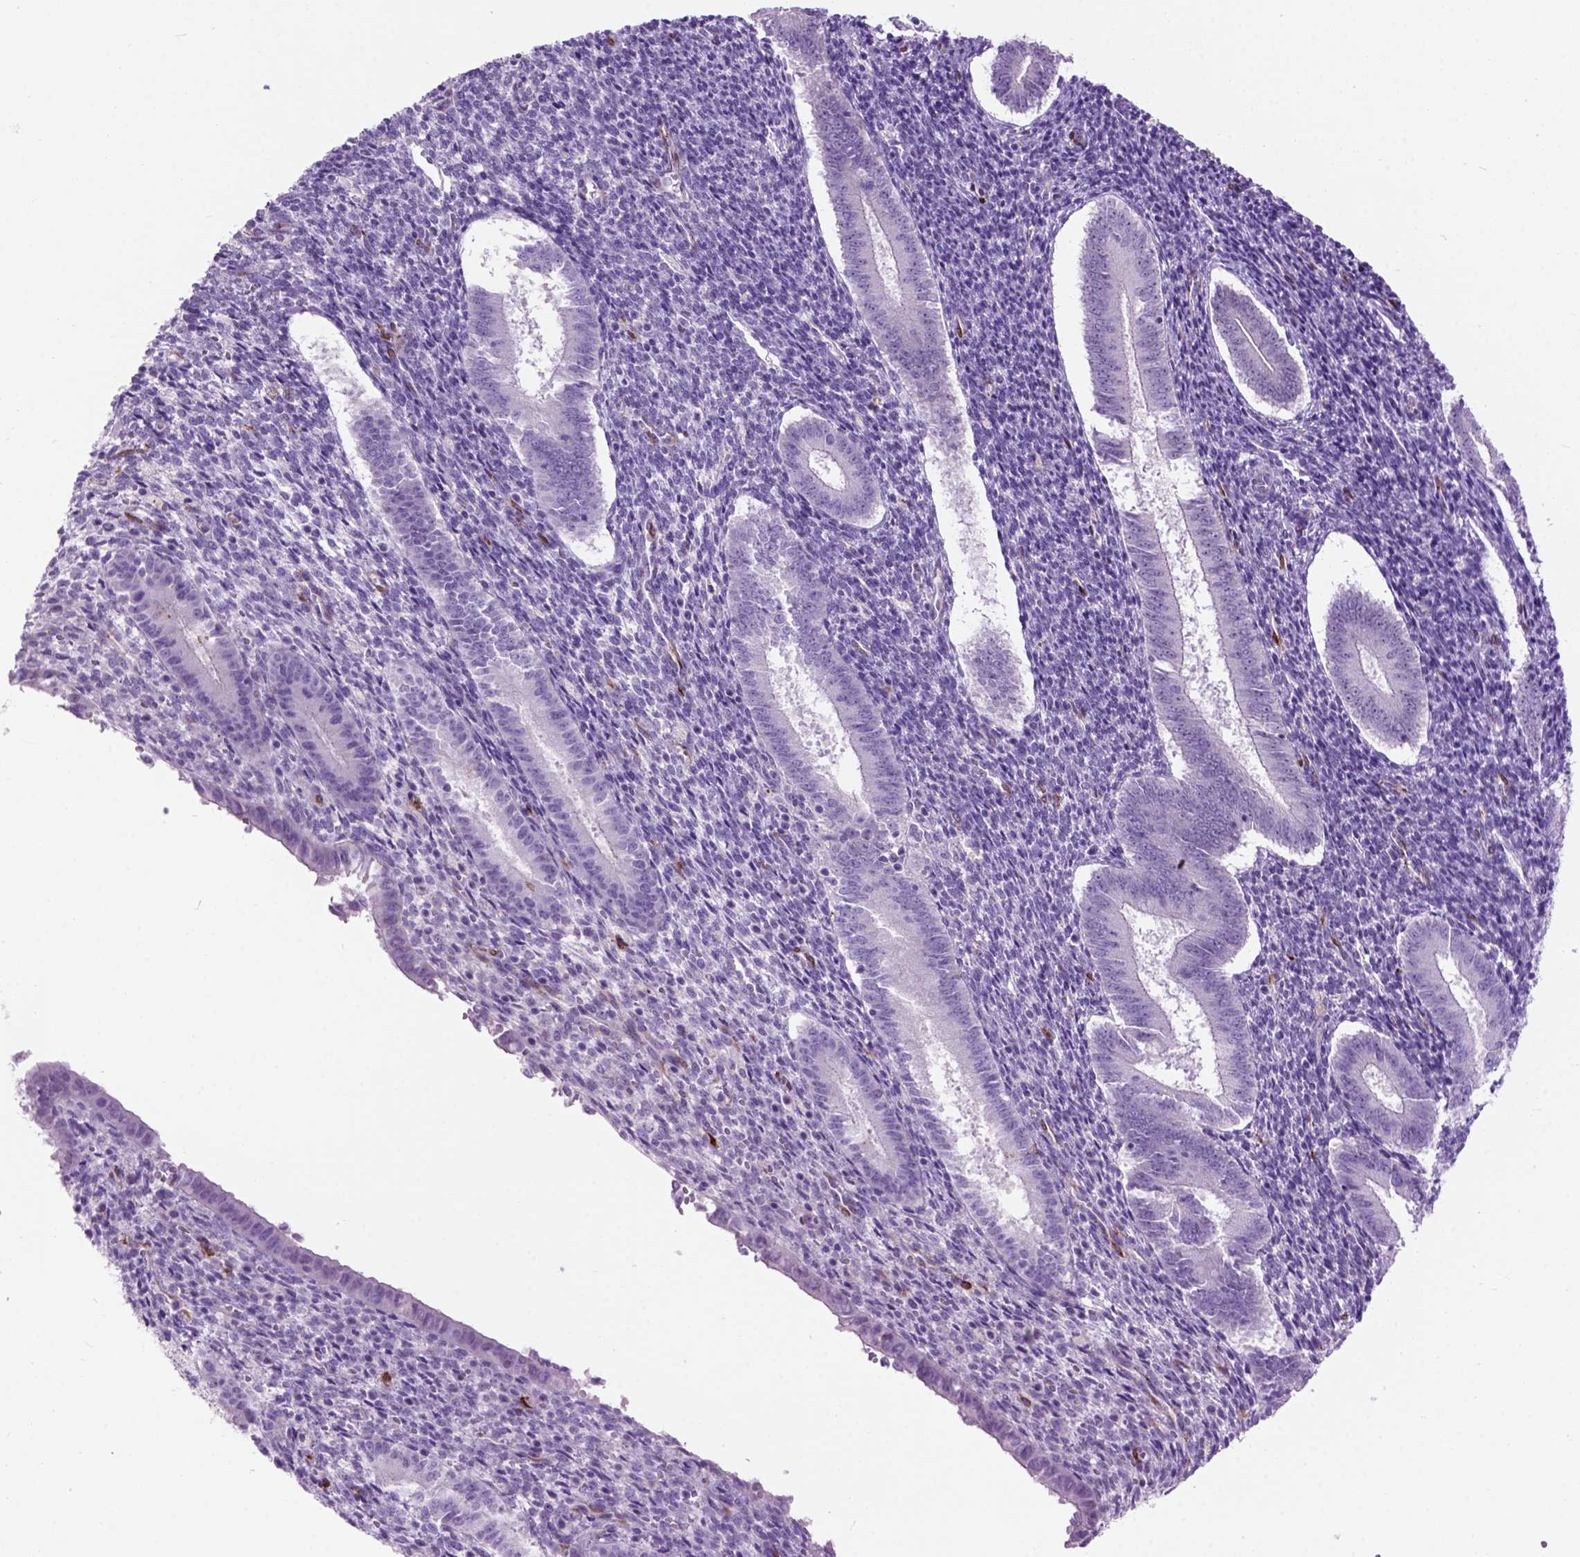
{"staining": {"intensity": "moderate", "quantity": "<25%", "location": "cytoplasmic/membranous"}, "tissue": "endometrium", "cell_type": "Cells in endometrial stroma", "image_type": "normal", "snomed": [{"axis": "morphology", "description": "Normal tissue, NOS"}, {"axis": "topography", "description": "Endometrium"}], "caption": "Brown immunohistochemical staining in normal human endometrium exhibits moderate cytoplasmic/membranous expression in approximately <25% of cells in endometrial stroma. The protein of interest is stained brown, and the nuclei are stained in blue (DAB IHC with brightfield microscopy, high magnification).", "gene": "MAPT", "patient": {"sex": "female", "age": 25}}